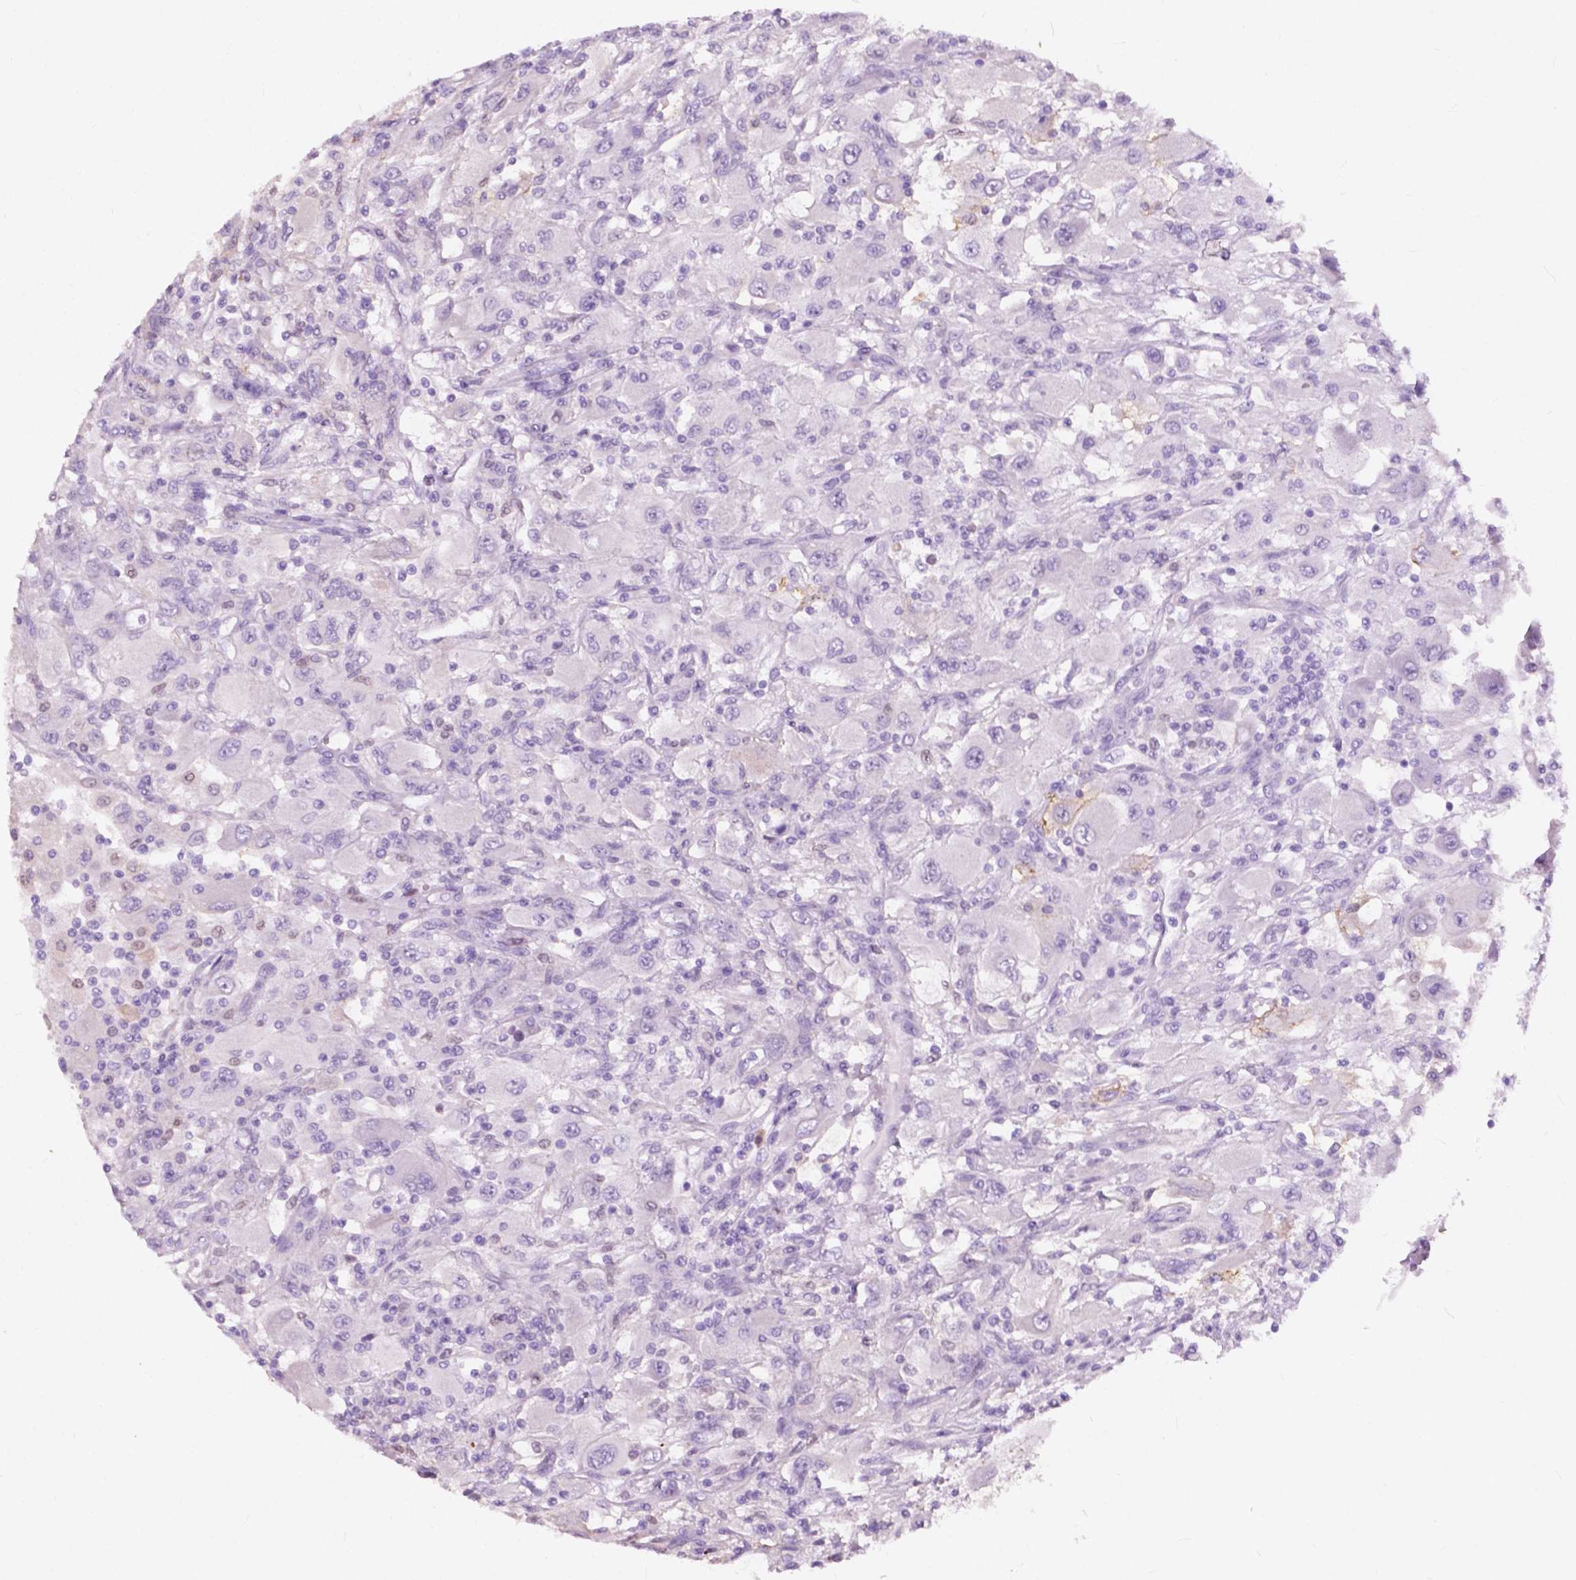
{"staining": {"intensity": "negative", "quantity": "none", "location": "none"}, "tissue": "renal cancer", "cell_type": "Tumor cells", "image_type": "cancer", "snomed": [{"axis": "morphology", "description": "Adenocarcinoma, NOS"}, {"axis": "topography", "description": "Kidney"}], "caption": "Tumor cells show no significant protein positivity in renal cancer (adenocarcinoma). The staining is performed using DAB brown chromogen with nuclei counter-stained in using hematoxylin.", "gene": "FXYD2", "patient": {"sex": "female", "age": 67}}